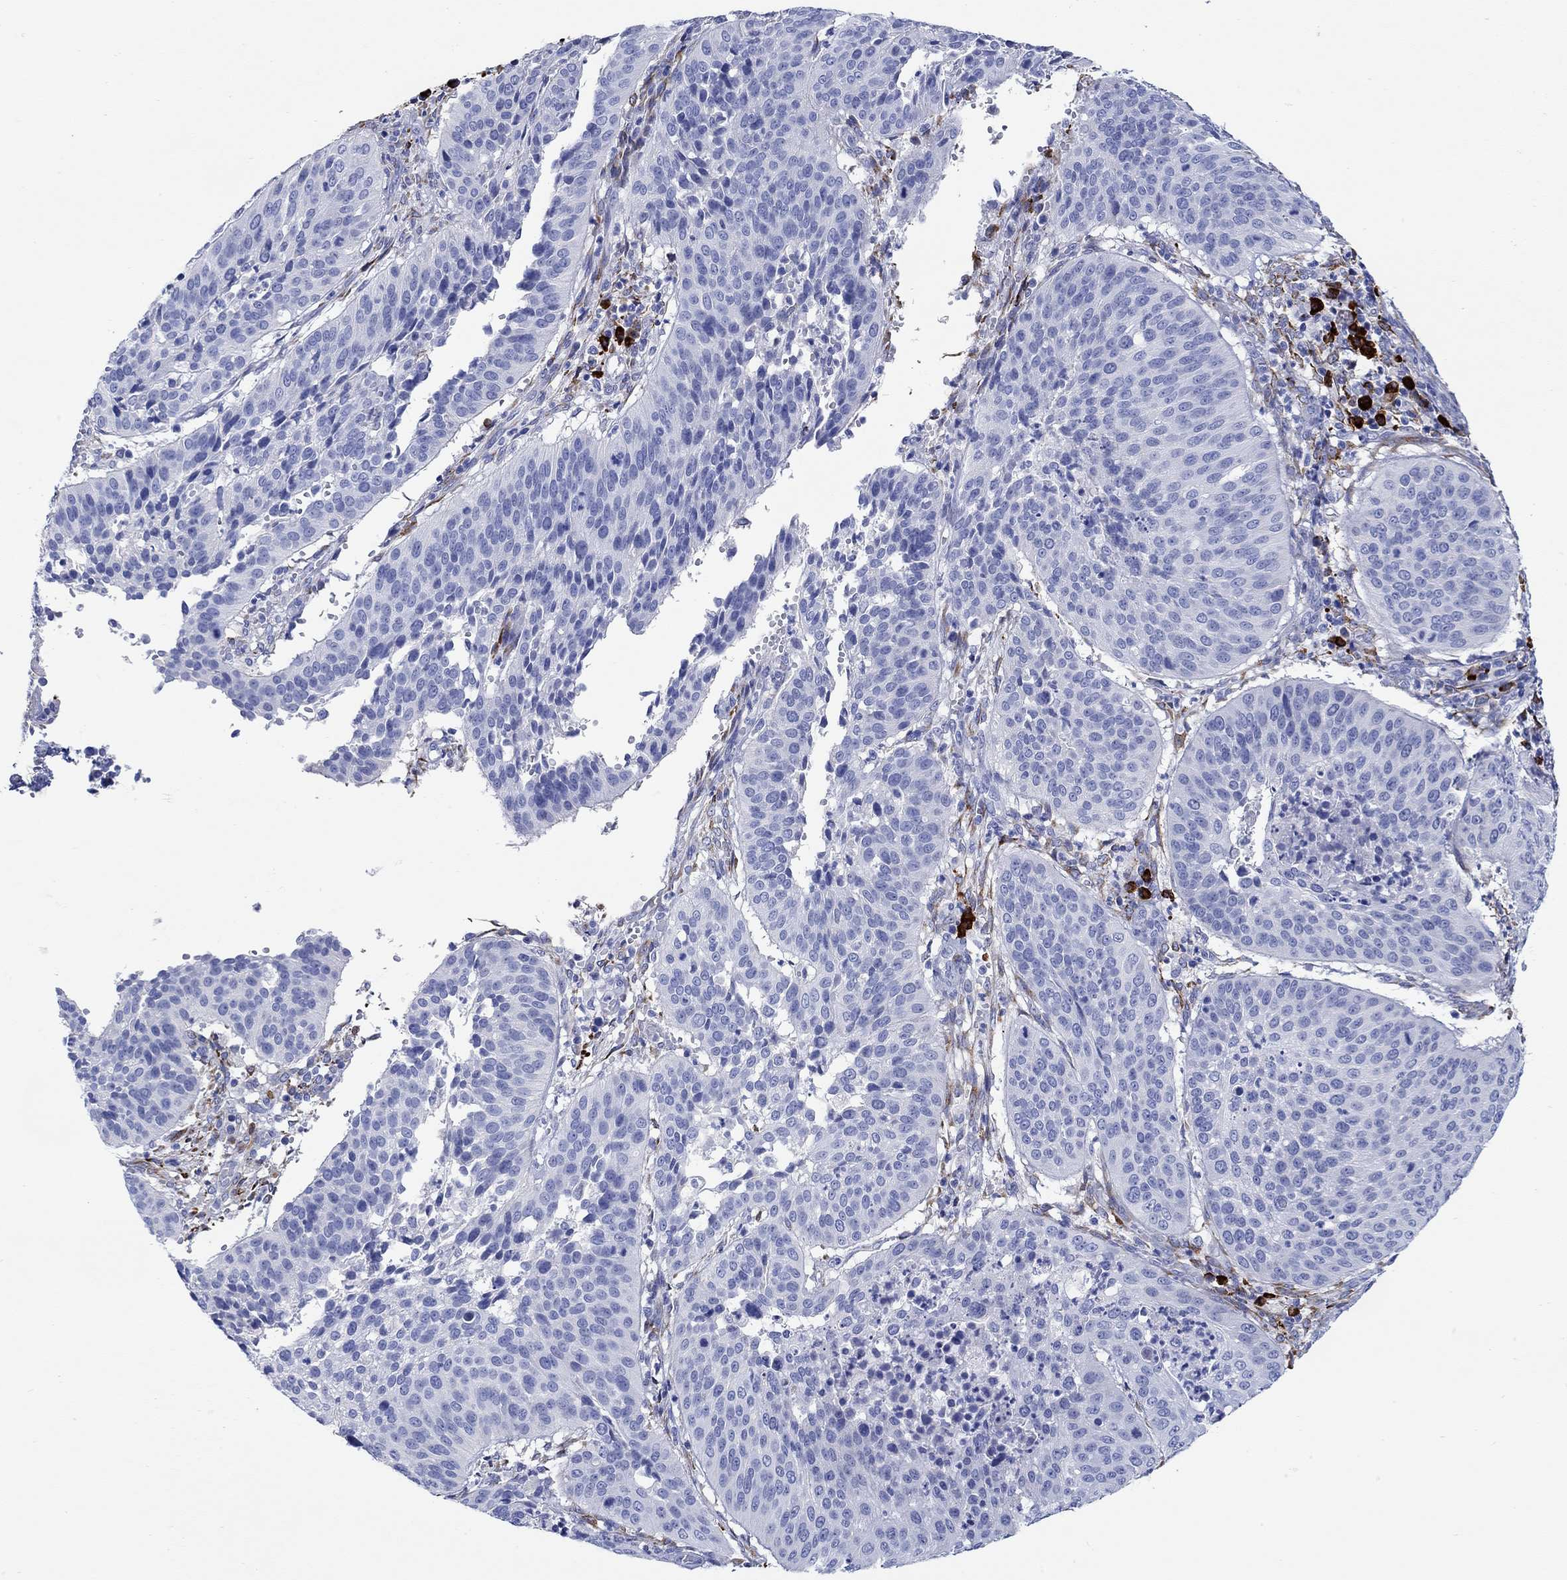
{"staining": {"intensity": "negative", "quantity": "none", "location": "none"}, "tissue": "cervical cancer", "cell_type": "Tumor cells", "image_type": "cancer", "snomed": [{"axis": "morphology", "description": "Normal tissue, NOS"}, {"axis": "morphology", "description": "Squamous cell carcinoma, NOS"}, {"axis": "topography", "description": "Cervix"}], "caption": "A histopathology image of cervical squamous cell carcinoma stained for a protein reveals no brown staining in tumor cells.", "gene": "P2RY6", "patient": {"sex": "female", "age": 39}}